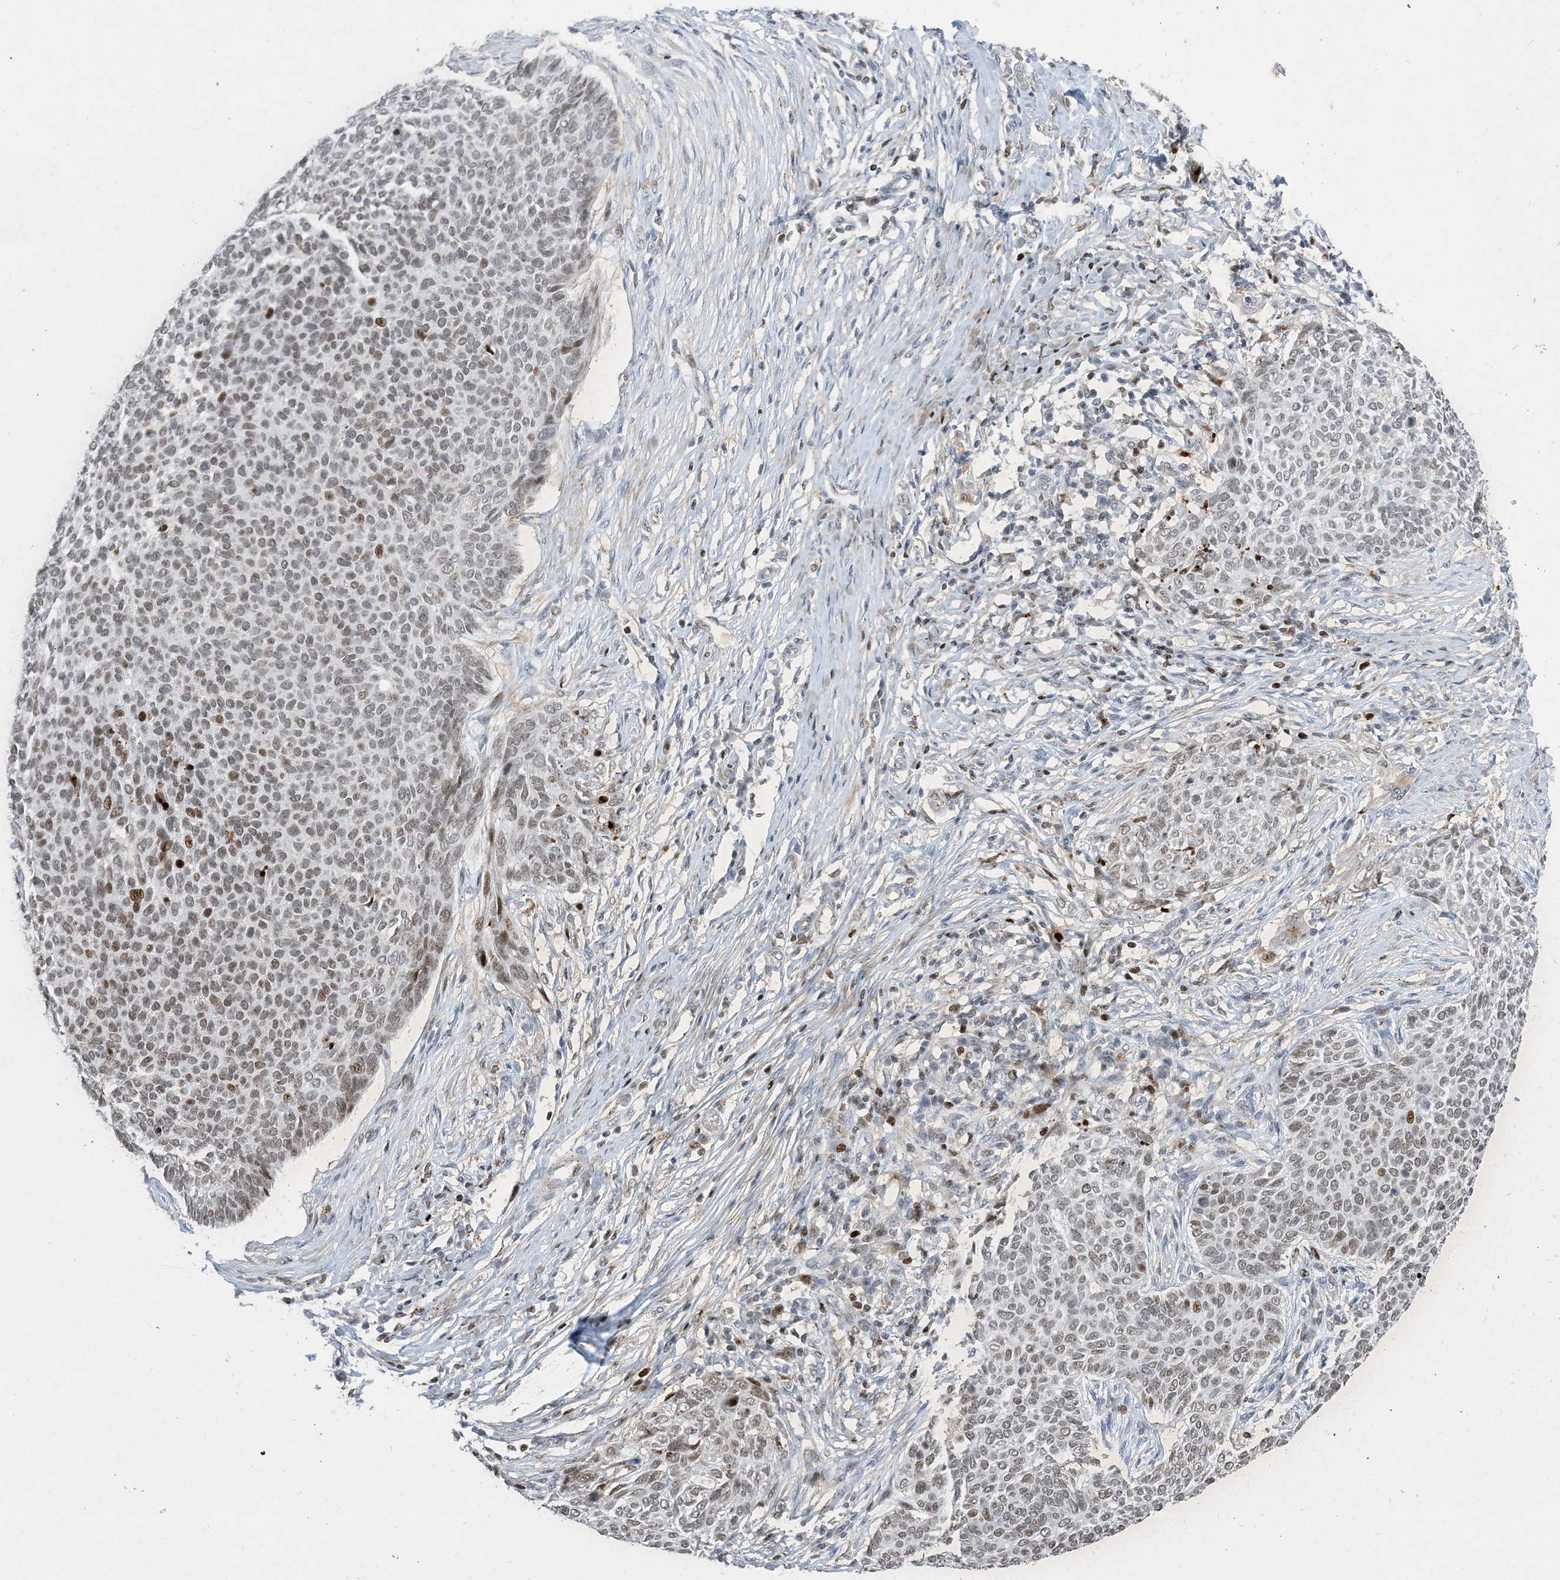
{"staining": {"intensity": "moderate", "quantity": "25%-75%", "location": "nuclear"}, "tissue": "skin cancer", "cell_type": "Tumor cells", "image_type": "cancer", "snomed": [{"axis": "morphology", "description": "Normal tissue, NOS"}, {"axis": "morphology", "description": "Basal cell carcinoma"}, {"axis": "topography", "description": "Skin"}], "caption": "Immunohistochemical staining of skin basal cell carcinoma demonstrates medium levels of moderate nuclear staining in about 25%-75% of tumor cells. (Brightfield microscopy of DAB IHC at high magnification).", "gene": "SLC25A53", "patient": {"sex": "male", "age": 50}}